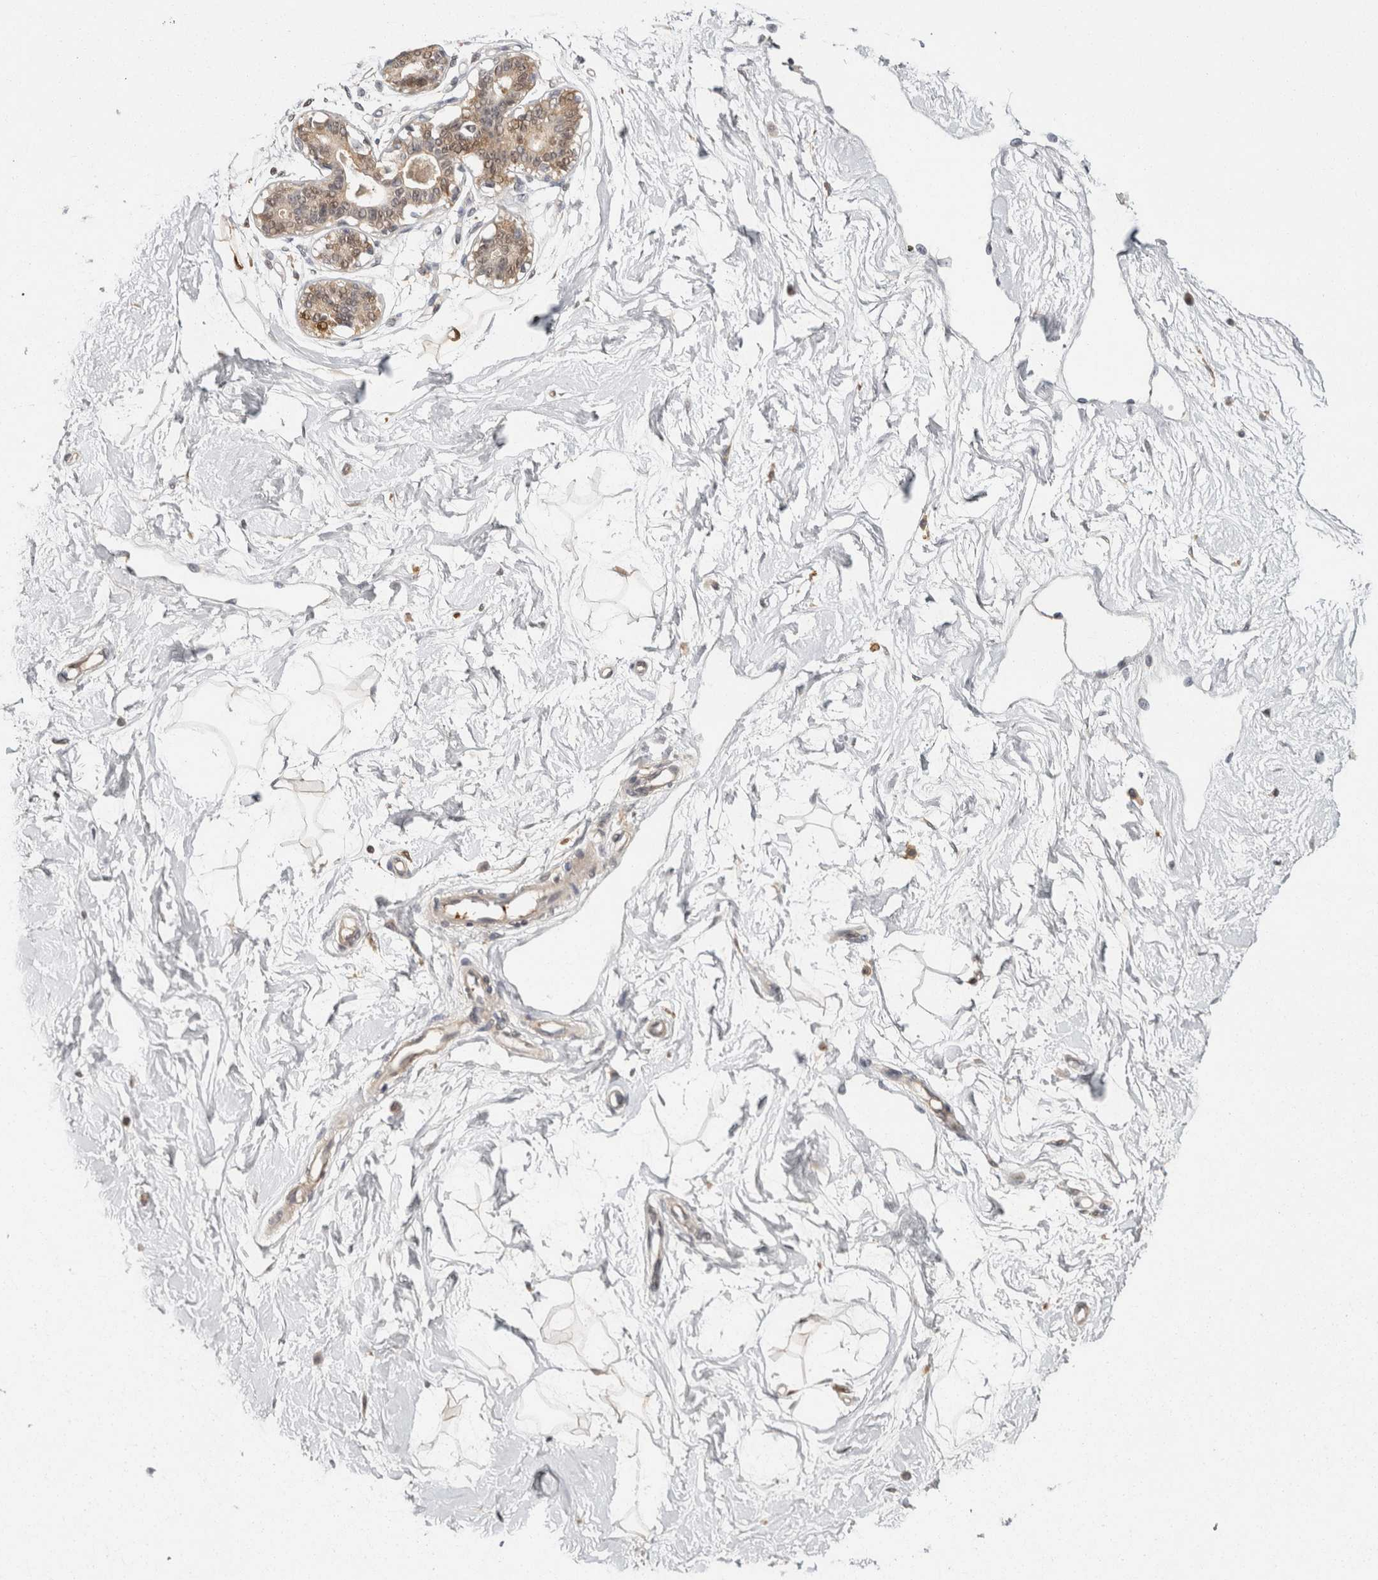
{"staining": {"intensity": "negative", "quantity": "none", "location": "none"}, "tissue": "breast", "cell_type": "Adipocytes", "image_type": "normal", "snomed": [{"axis": "morphology", "description": "Normal tissue, NOS"}, {"axis": "topography", "description": "Breast"}], "caption": "Immunohistochemistry (IHC) of unremarkable breast displays no expression in adipocytes. (Stains: DAB (3,3'-diaminobenzidine) immunohistochemistry (IHC) with hematoxylin counter stain, Microscopy: brightfield microscopy at high magnification).", "gene": "ACAT2", "patient": {"sex": "female", "age": 45}}